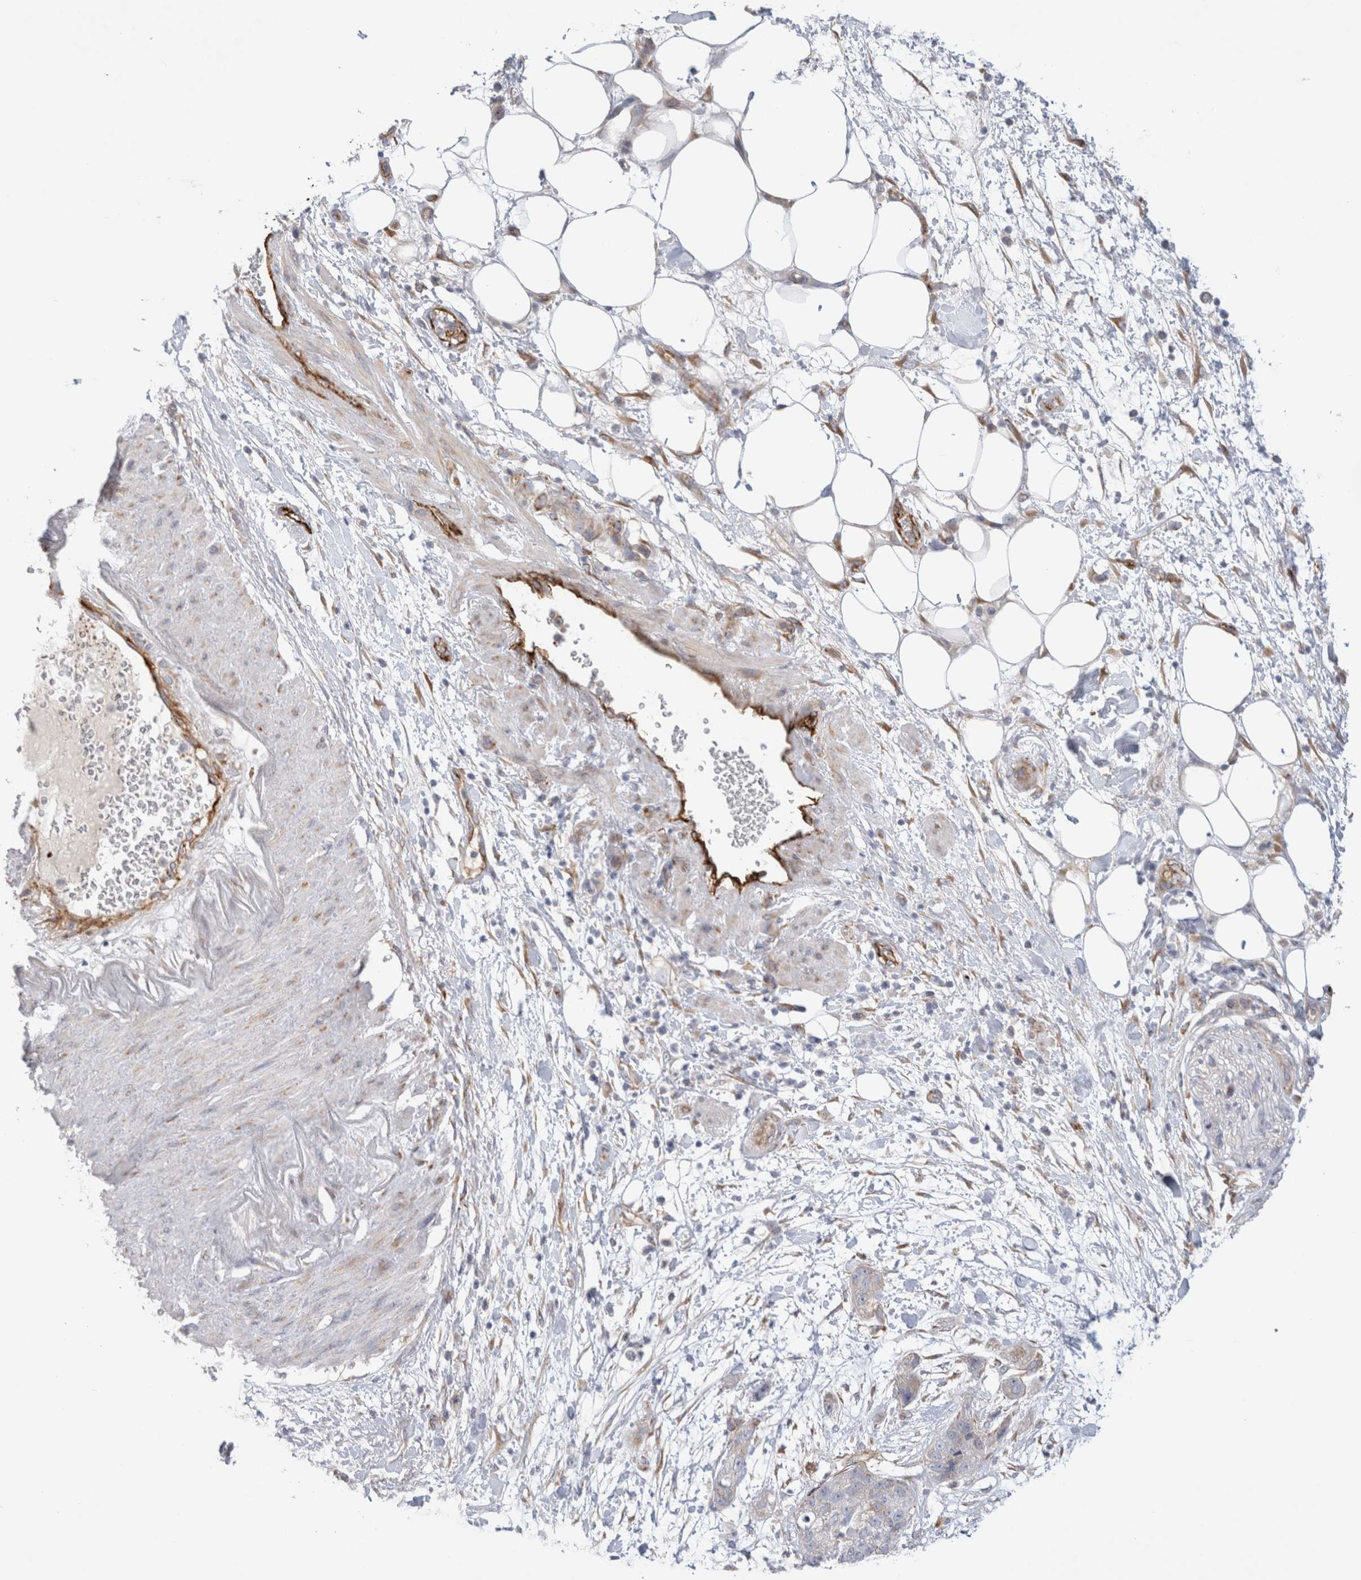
{"staining": {"intensity": "weak", "quantity": "<25%", "location": "cytoplasmic/membranous"}, "tissue": "pancreatic cancer", "cell_type": "Tumor cells", "image_type": "cancer", "snomed": [{"axis": "morphology", "description": "Adenocarcinoma, NOS"}, {"axis": "topography", "description": "Pancreas"}], "caption": "This is a micrograph of immunohistochemistry staining of pancreatic adenocarcinoma, which shows no positivity in tumor cells. (Stains: DAB (3,3'-diaminobenzidine) IHC with hematoxylin counter stain, Microscopy: brightfield microscopy at high magnification).", "gene": "CNPY4", "patient": {"sex": "female", "age": 78}}